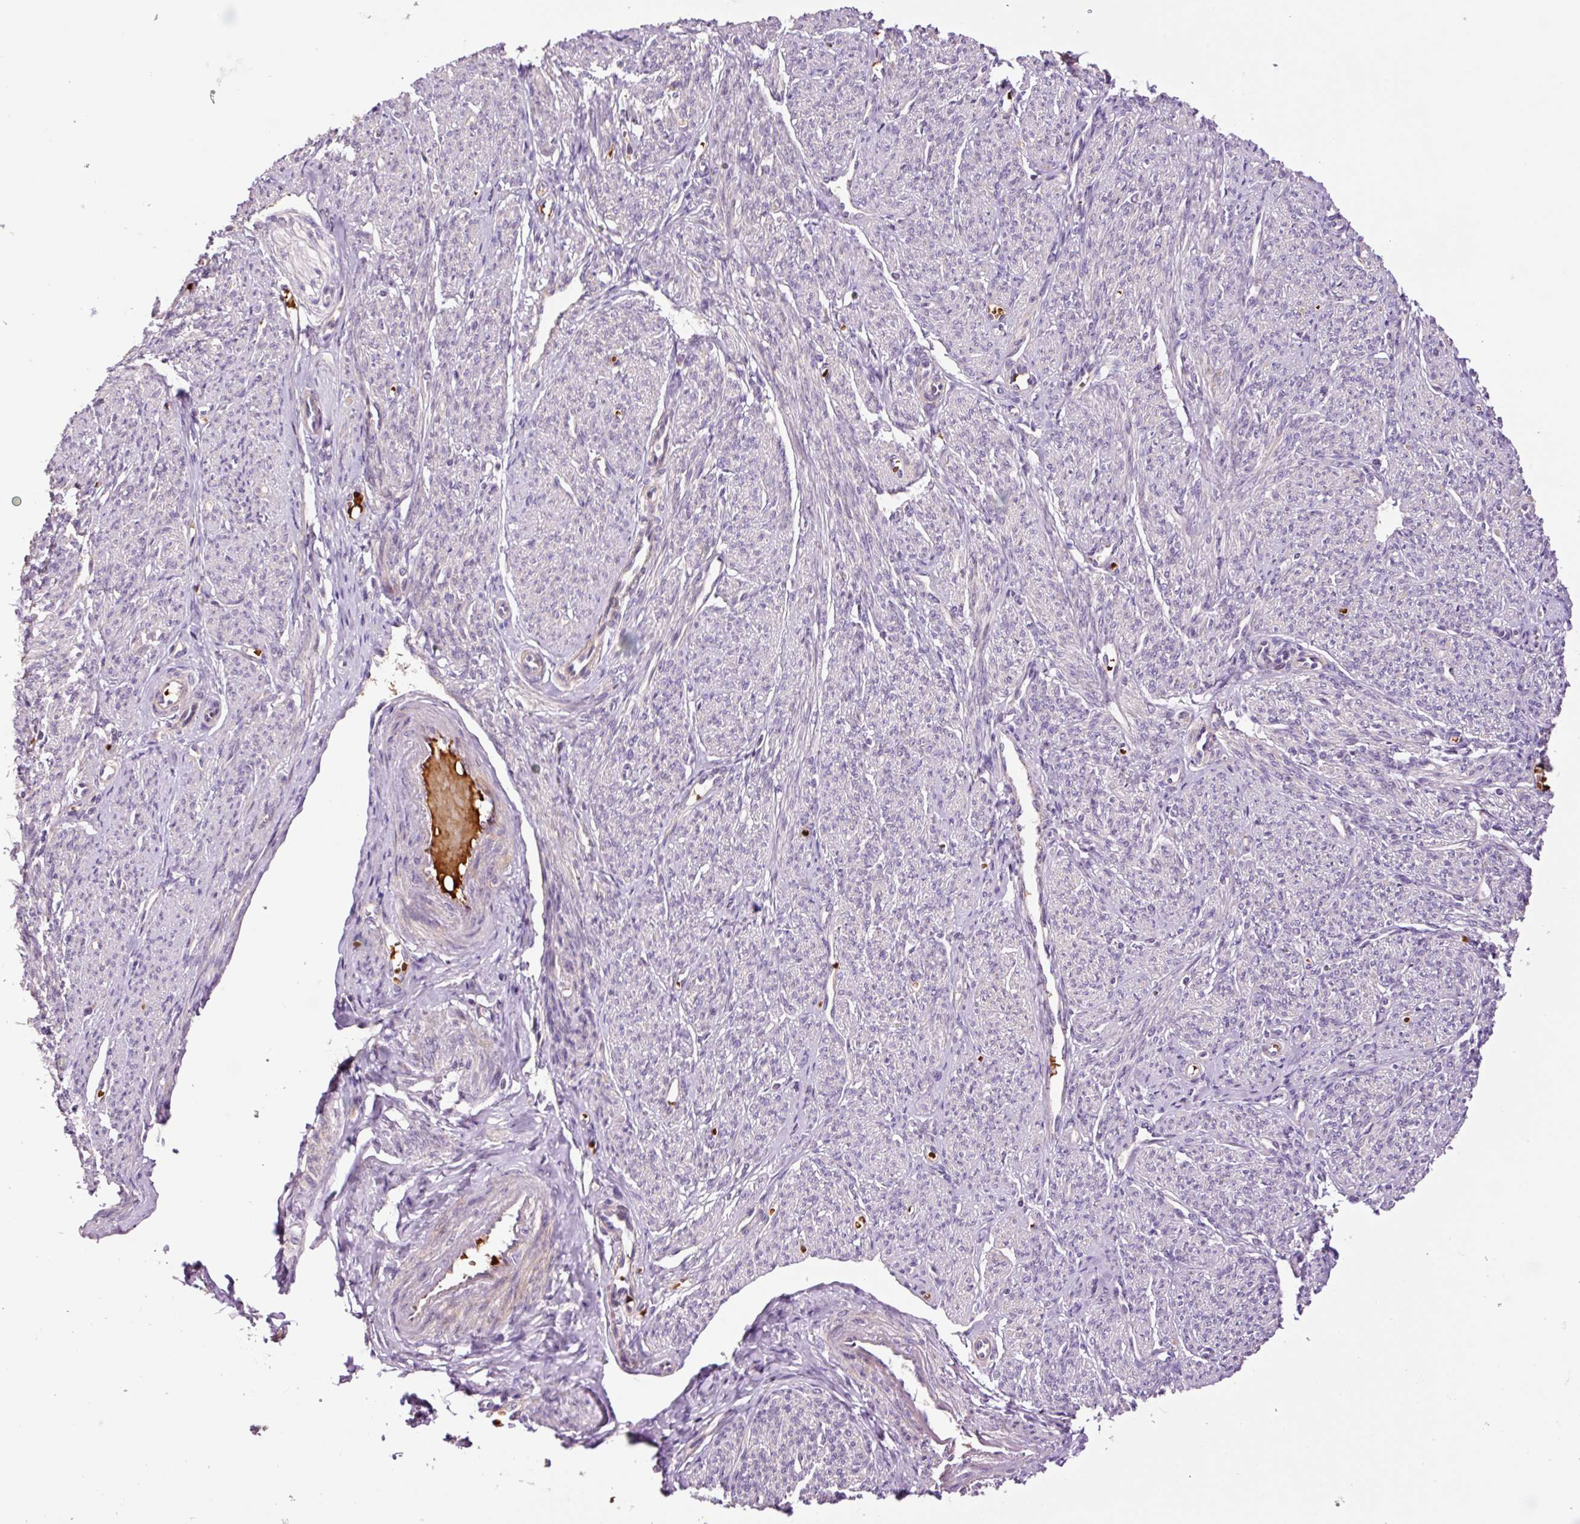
{"staining": {"intensity": "moderate", "quantity": "25%-75%", "location": "cytoplasmic/membranous"}, "tissue": "smooth muscle", "cell_type": "Smooth muscle cells", "image_type": "normal", "snomed": [{"axis": "morphology", "description": "Normal tissue, NOS"}, {"axis": "topography", "description": "Smooth muscle"}], "caption": "Moderate cytoplasmic/membranous protein positivity is present in about 25%-75% of smooth muscle cells in smooth muscle.", "gene": "TMEM235", "patient": {"sex": "female", "age": 65}}